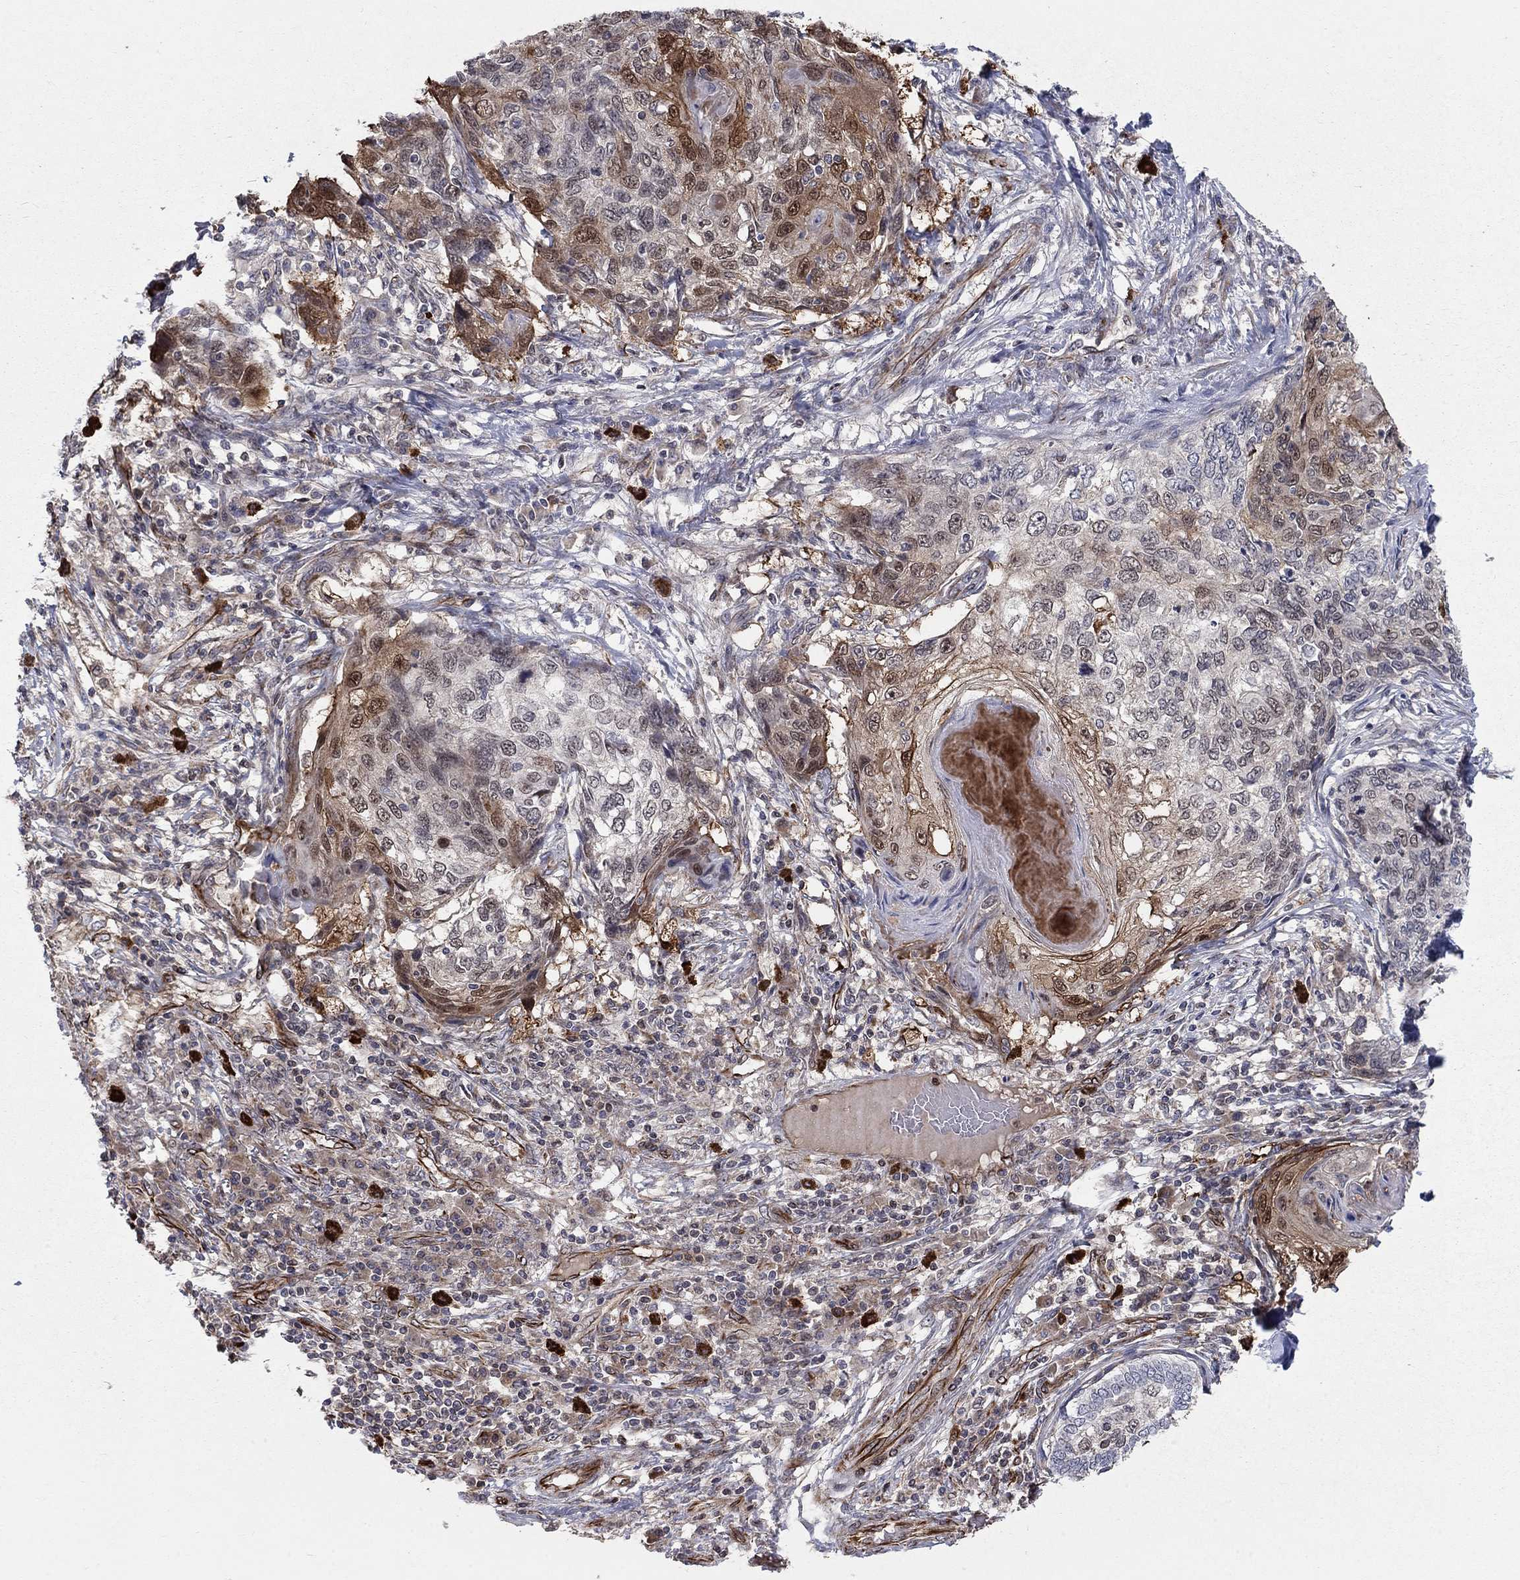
{"staining": {"intensity": "moderate", "quantity": "<25%", "location": "cytoplasmic/membranous,nuclear"}, "tissue": "skin cancer", "cell_type": "Tumor cells", "image_type": "cancer", "snomed": [{"axis": "morphology", "description": "Squamous cell carcinoma, NOS"}, {"axis": "topography", "description": "Skin"}], "caption": "High-power microscopy captured an immunohistochemistry histopathology image of squamous cell carcinoma (skin), revealing moderate cytoplasmic/membranous and nuclear staining in approximately <25% of tumor cells. The staining was performed using DAB, with brown indicating positive protein expression. Nuclei are stained blue with hematoxylin.", "gene": "MSRA", "patient": {"sex": "male", "age": 92}}